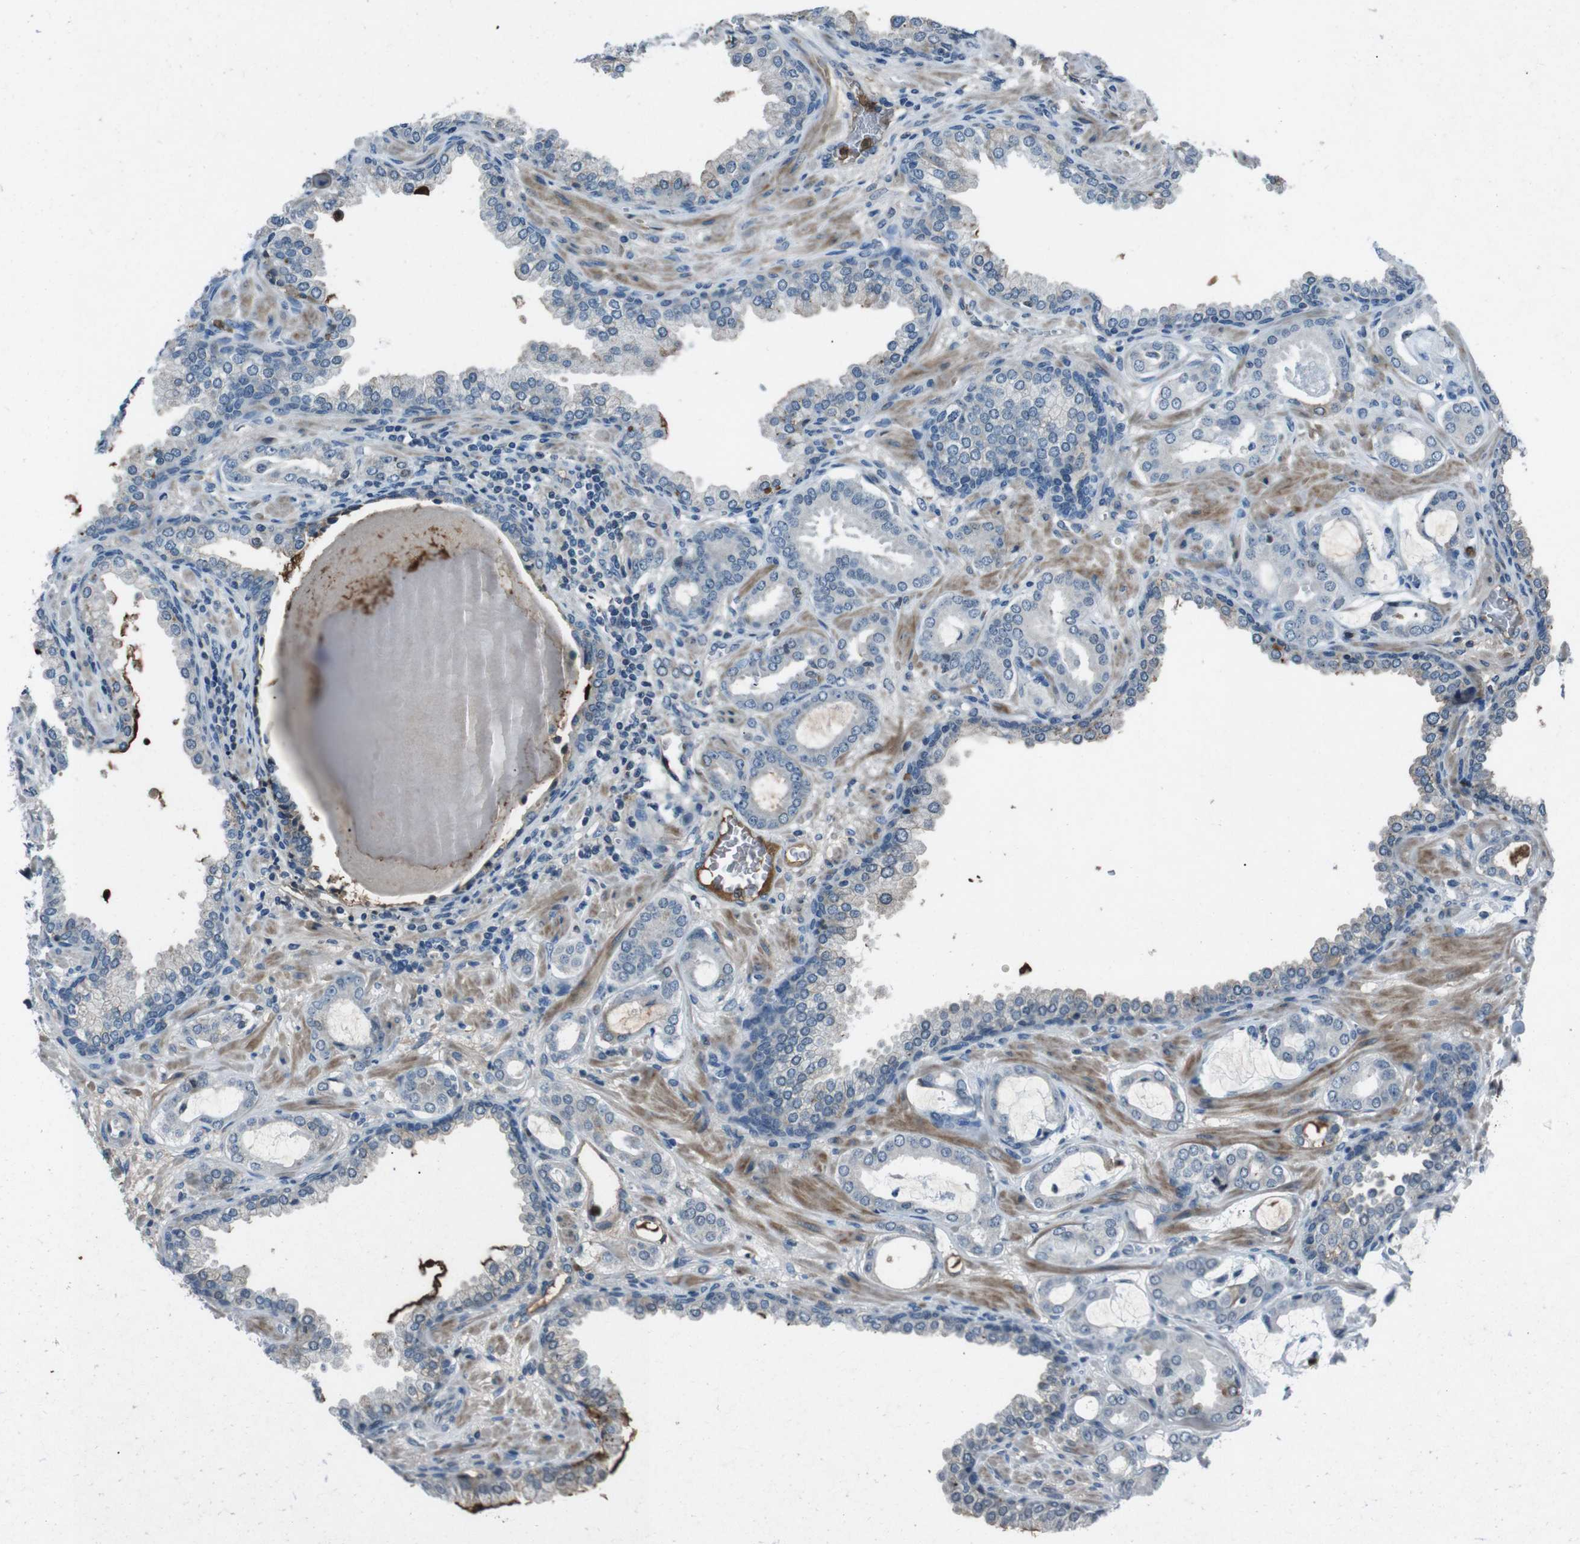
{"staining": {"intensity": "negative", "quantity": "none", "location": "none"}, "tissue": "prostate cancer", "cell_type": "Tumor cells", "image_type": "cancer", "snomed": [{"axis": "morphology", "description": "Adenocarcinoma, Low grade"}, {"axis": "topography", "description": "Prostate"}], "caption": "A high-resolution photomicrograph shows immunohistochemistry staining of prostate cancer, which reveals no significant positivity in tumor cells.", "gene": "UGT1A6", "patient": {"sex": "male", "age": 53}}